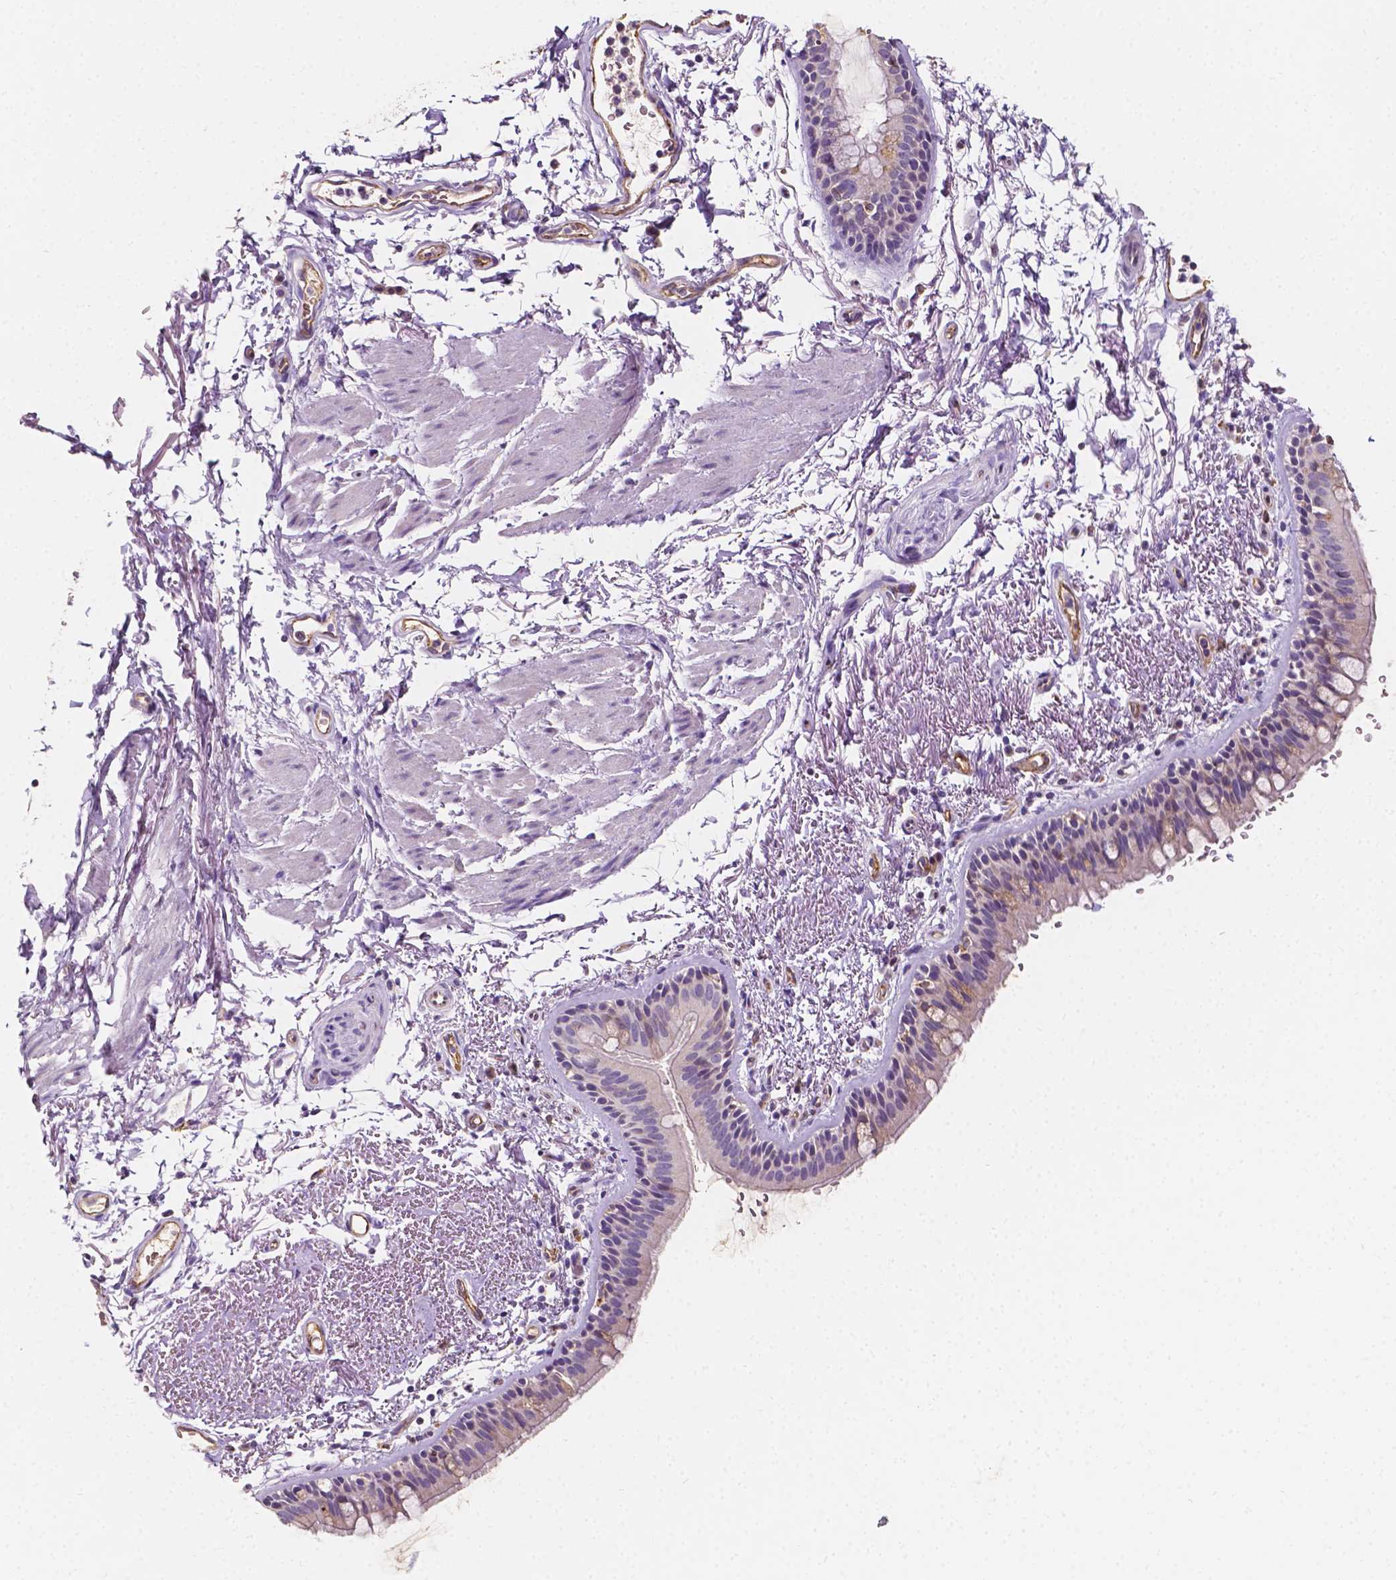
{"staining": {"intensity": "weak", "quantity": "<25%", "location": "cytoplasmic/membranous"}, "tissue": "bronchus", "cell_type": "Respiratory epithelial cells", "image_type": "normal", "snomed": [{"axis": "morphology", "description": "Normal tissue, NOS"}, {"axis": "topography", "description": "Lymph node"}, {"axis": "topography", "description": "Bronchus"}], "caption": "Micrograph shows no protein positivity in respiratory epithelial cells of unremarkable bronchus. (DAB (3,3'-diaminobenzidine) IHC visualized using brightfield microscopy, high magnification).", "gene": "SLC22A4", "patient": {"sex": "female", "age": 70}}